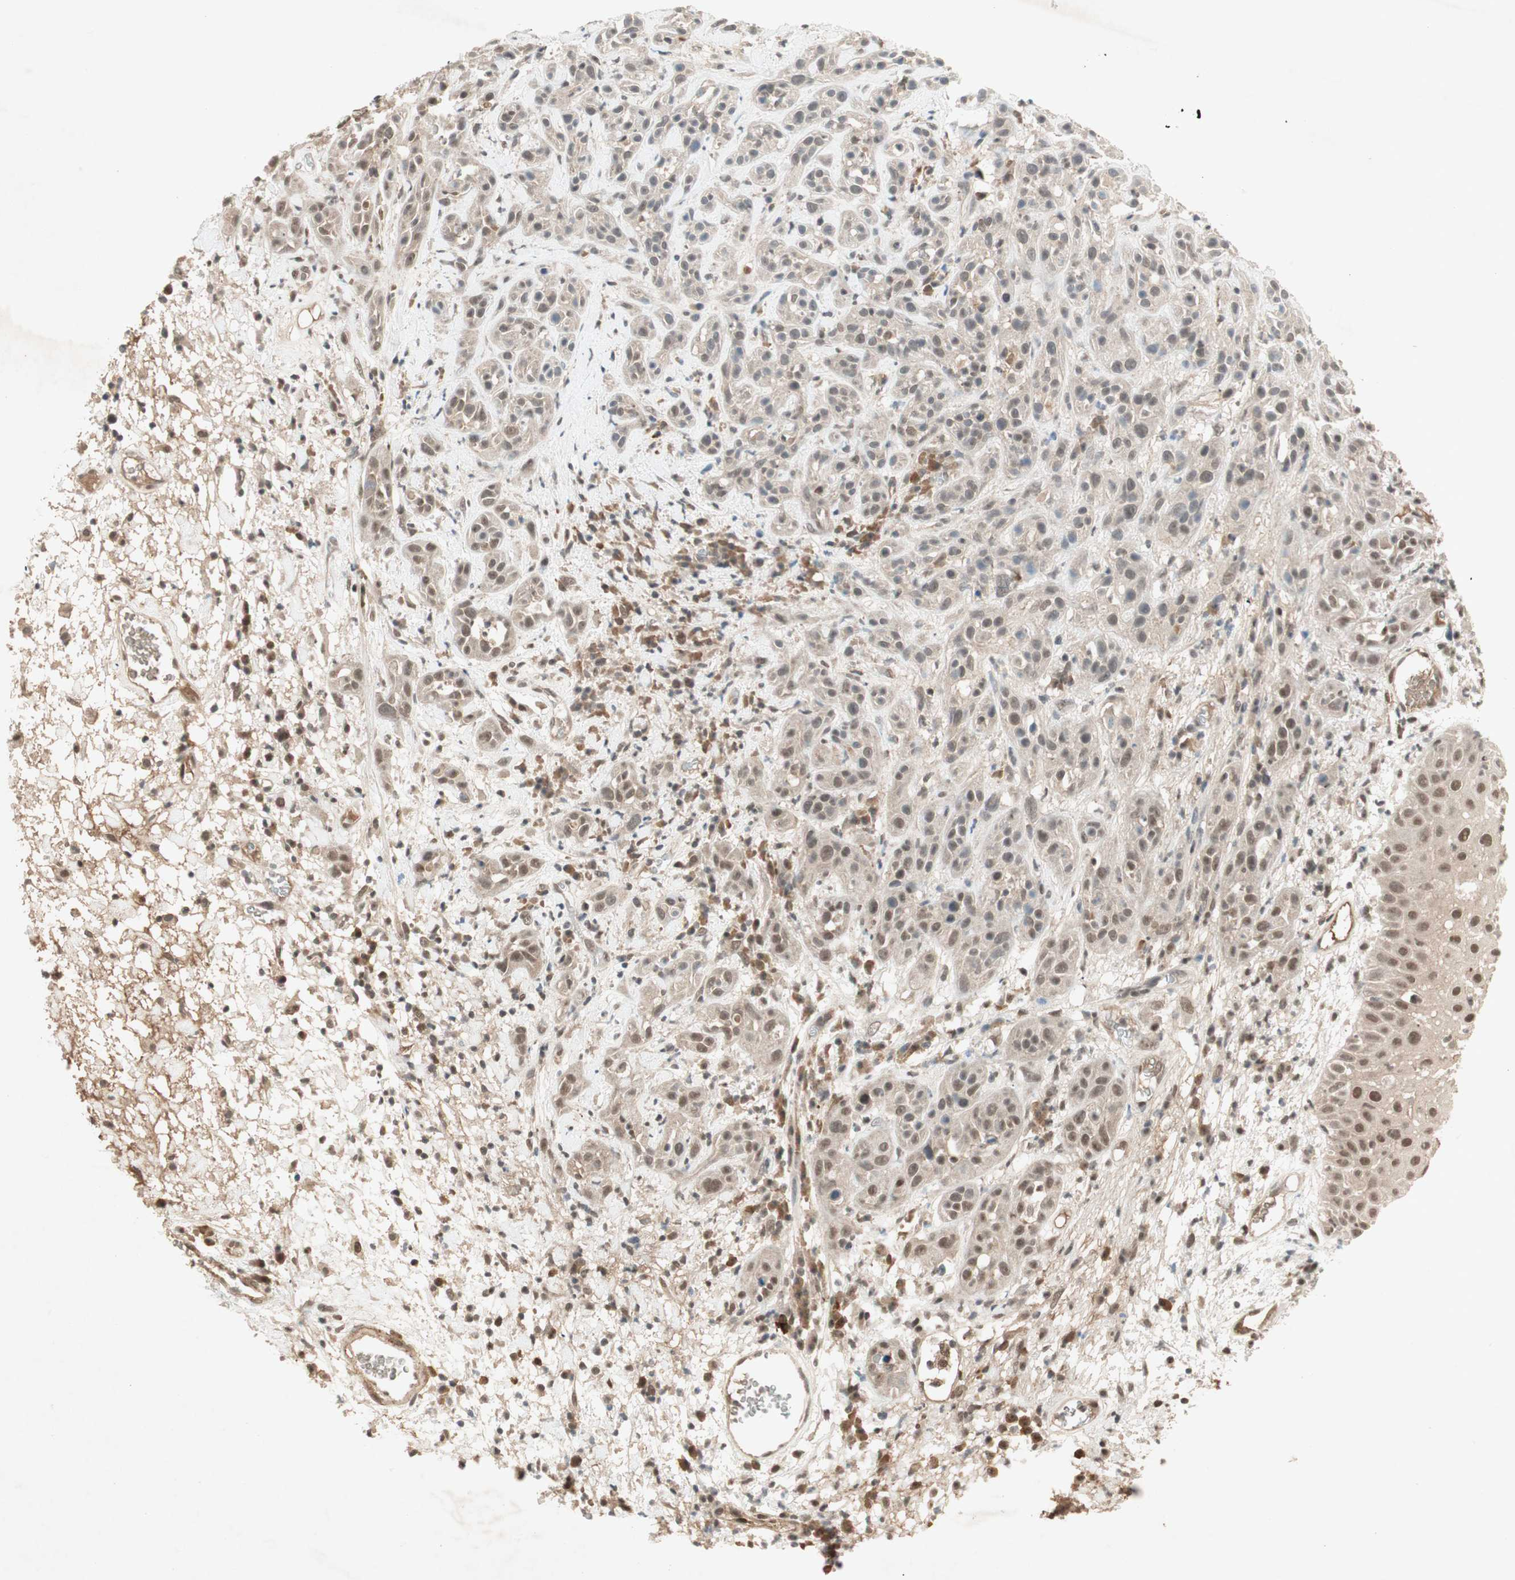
{"staining": {"intensity": "moderate", "quantity": "<25%", "location": "nuclear"}, "tissue": "head and neck cancer", "cell_type": "Tumor cells", "image_type": "cancer", "snomed": [{"axis": "morphology", "description": "Squamous cell carcinoma, NOS"}, {"axis": "topography", "description": "Head-Neck"}], "caption": "IHC staining of head and neck cancer, which demonstrates low levels of moderate nuclear expression in about <25% of tumor cells indicating moderate nuclear protein staining. The staining was performed using DAB (3,3'-diaminobenzidine) (brown) for protein detection and nuclei were counterstained in hematoxylin (blue).", "gene": "RNGTT", "patient": {"sex": "male", "age": 62}}